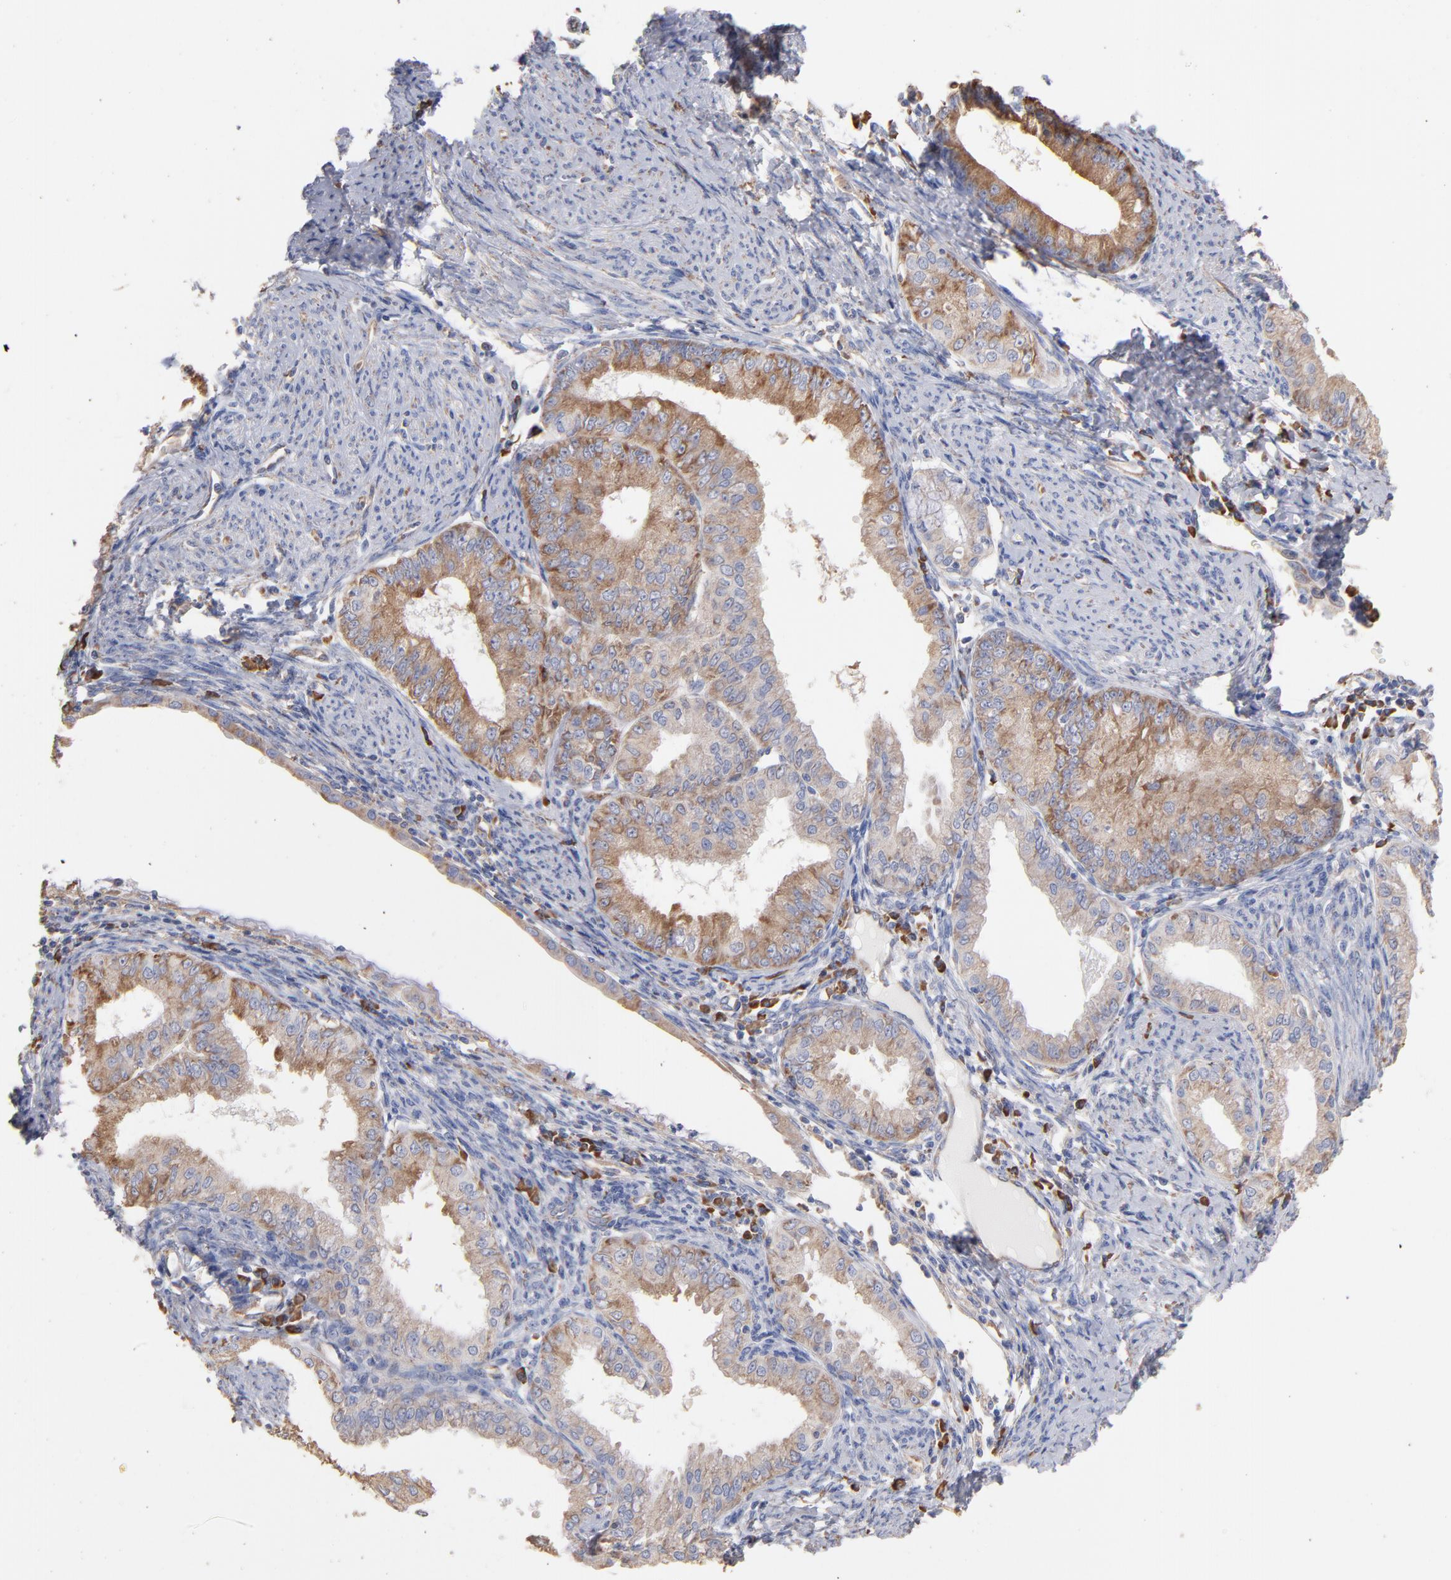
{"staining": {"intensity": "moderate", "quantity": ">75%", "location": "cytoplasmic/membranous"}, "tissue": "endometrial cancer", "cell_type": "Tumor cells", "image_type": "cancer", "snomed": [{"axis": "morphology", "description": "Adenocarcinoma, NOS"}, {"axis": "topography", "description": "Endometrium"}], "caption": "This micrograph exhibits immunohistochemistry (IHC) staining of human endometrial cancer (adenocarcinoma), with medium moderate cytoplasmic/membranous staining in approximately >75% of tumor cells.", "gene": "RPL9", "patient": {"sex": "female", "age": 76}}